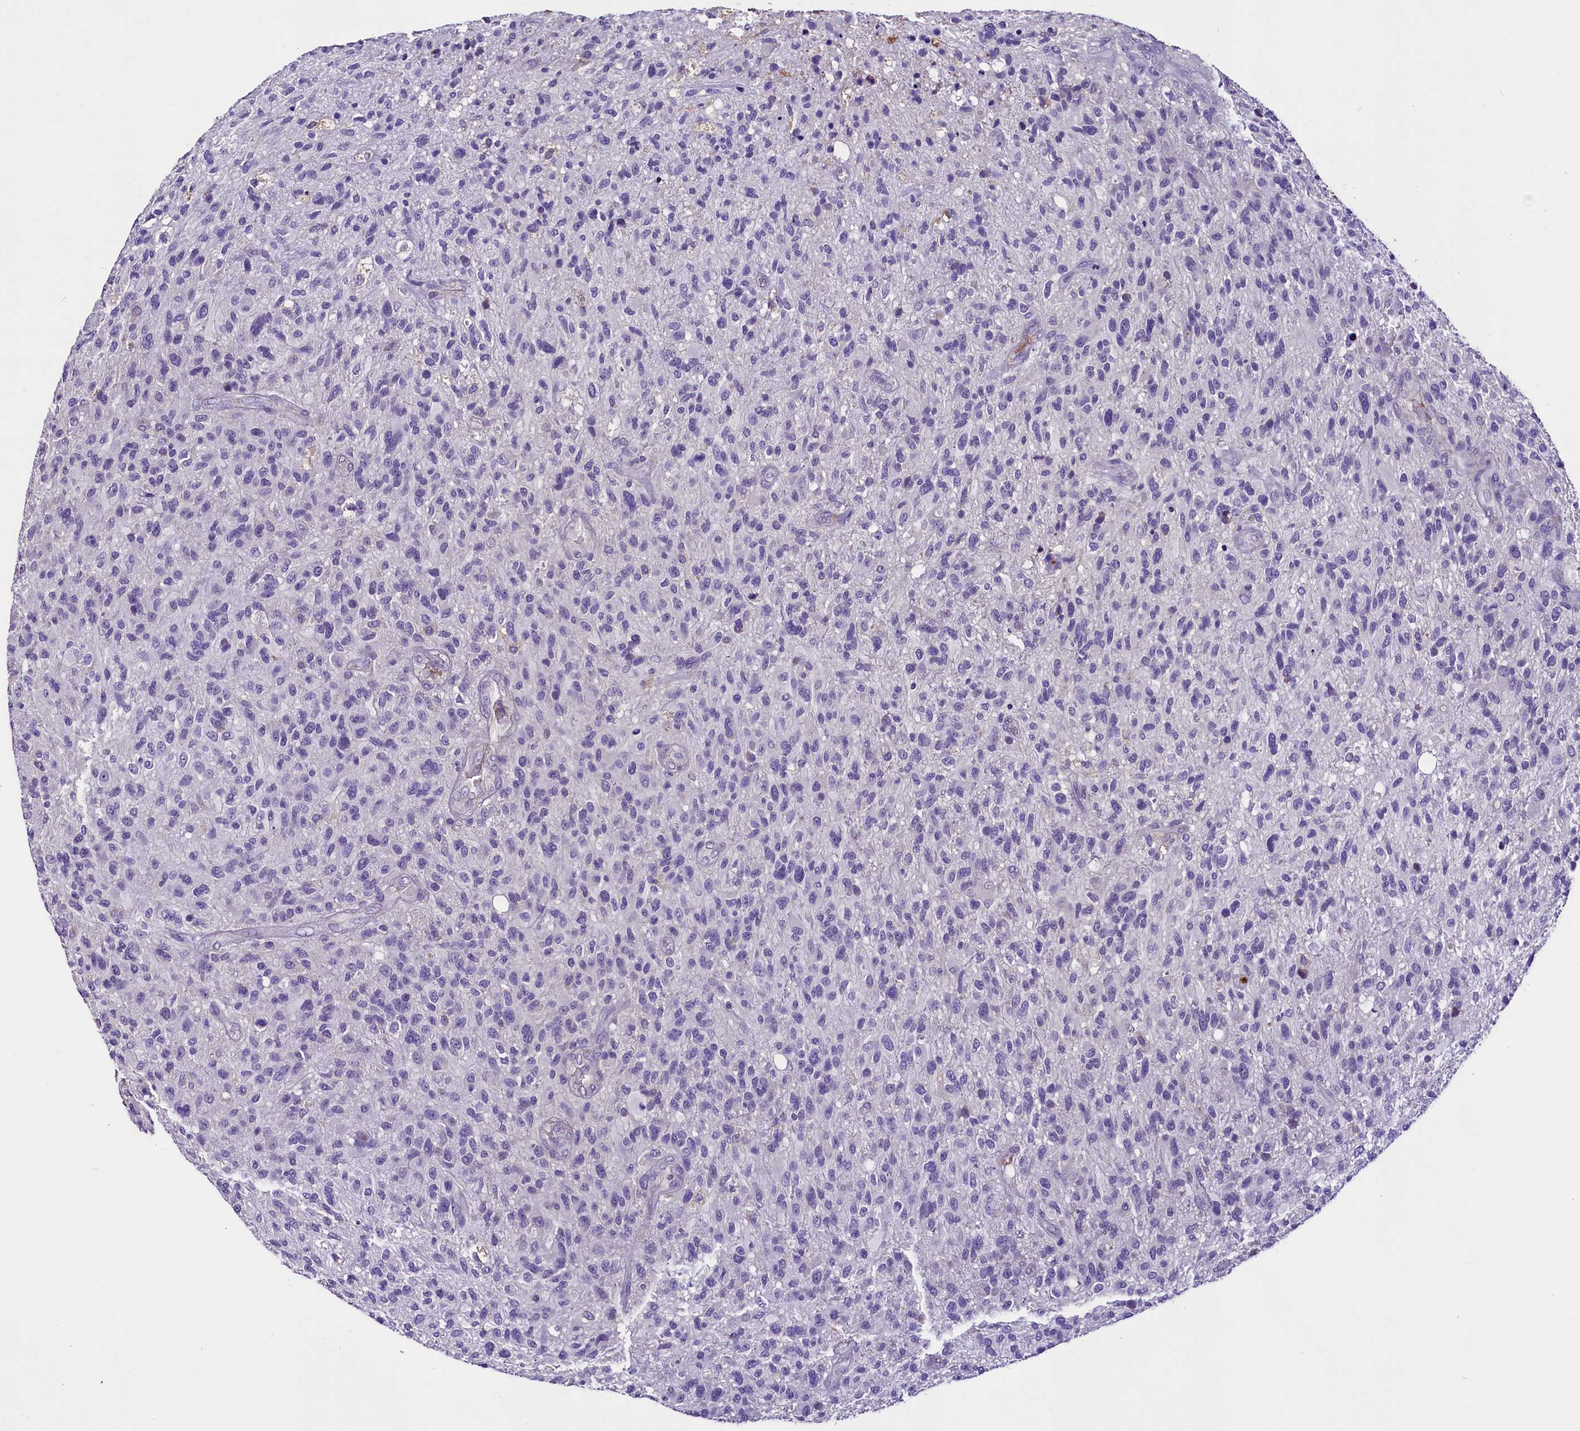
{"staining": {"intensity": "negative", "quantity": "none", "location": "none"}, "tissue": "glioma", "cell_type": "Tumor cells", "image_type": "cancer", "snomed": [{"axis": "morphology", "description": "Glioma, malignant, High grade"}, {"axis": "topography", "description": "Brain"}], "caption": "There is no significant expression in tumor cells of high-grade glioma (malignant).", "gene": "MEX3B", "patient": {"sex": "male", "age": 47}}